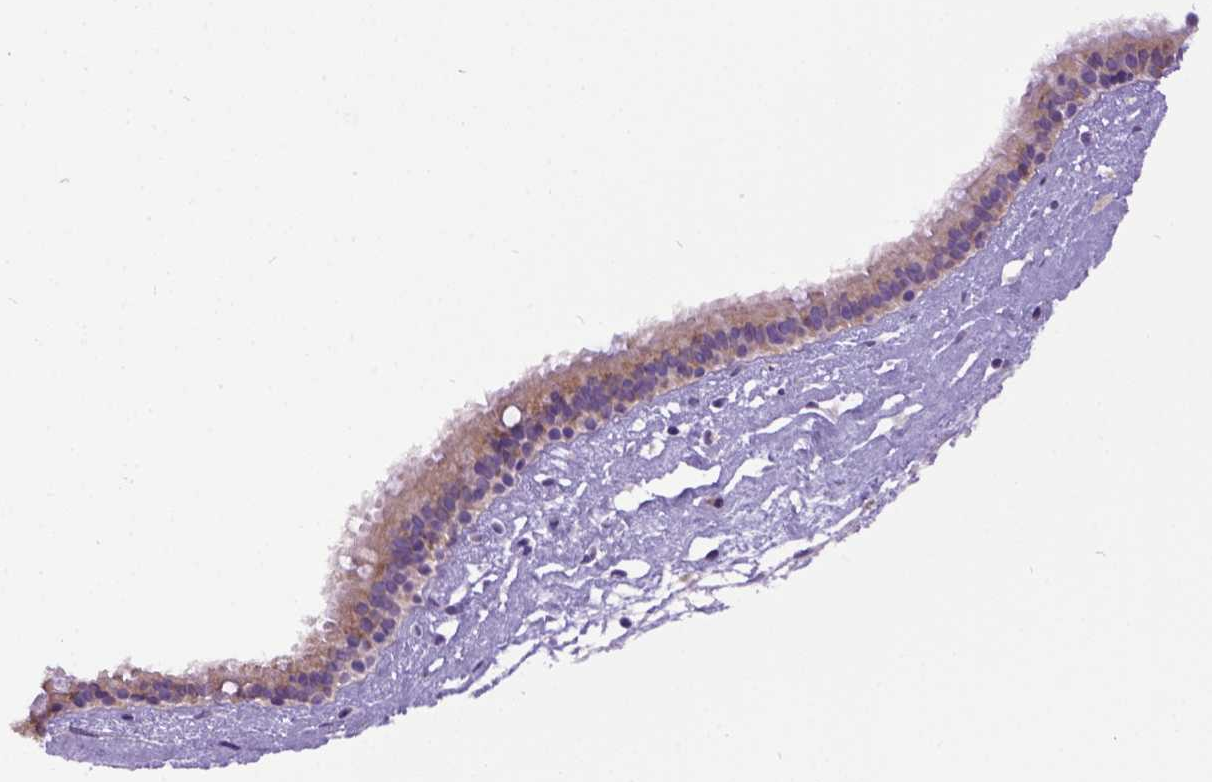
{"staining": {"intensity": "weak", "quantity": "25%-75%", "location": "cytoplasmic/membranous"}, "tissue": "nasopharynx", "cell_type": "Respiratory epithelial cells", "image_type": "normal", "snomed": [{"axis": "morphology", "description": "Normal tissue, NOS"}, {"axis": "topography", "description": "Nasopharynx"}], "caption": "Protein analysis of normal nasopharynx demonstrates weak cytoplasmic/membranous positivity in approximately 25%-75% of respiratory epithelial cells. (DAB (3,3'-diaminobenzidine) = brown stain, brightfield microscopy at high magnification).", "gene": "NEK5", "patient": {"sex": "male", "age": 24}}